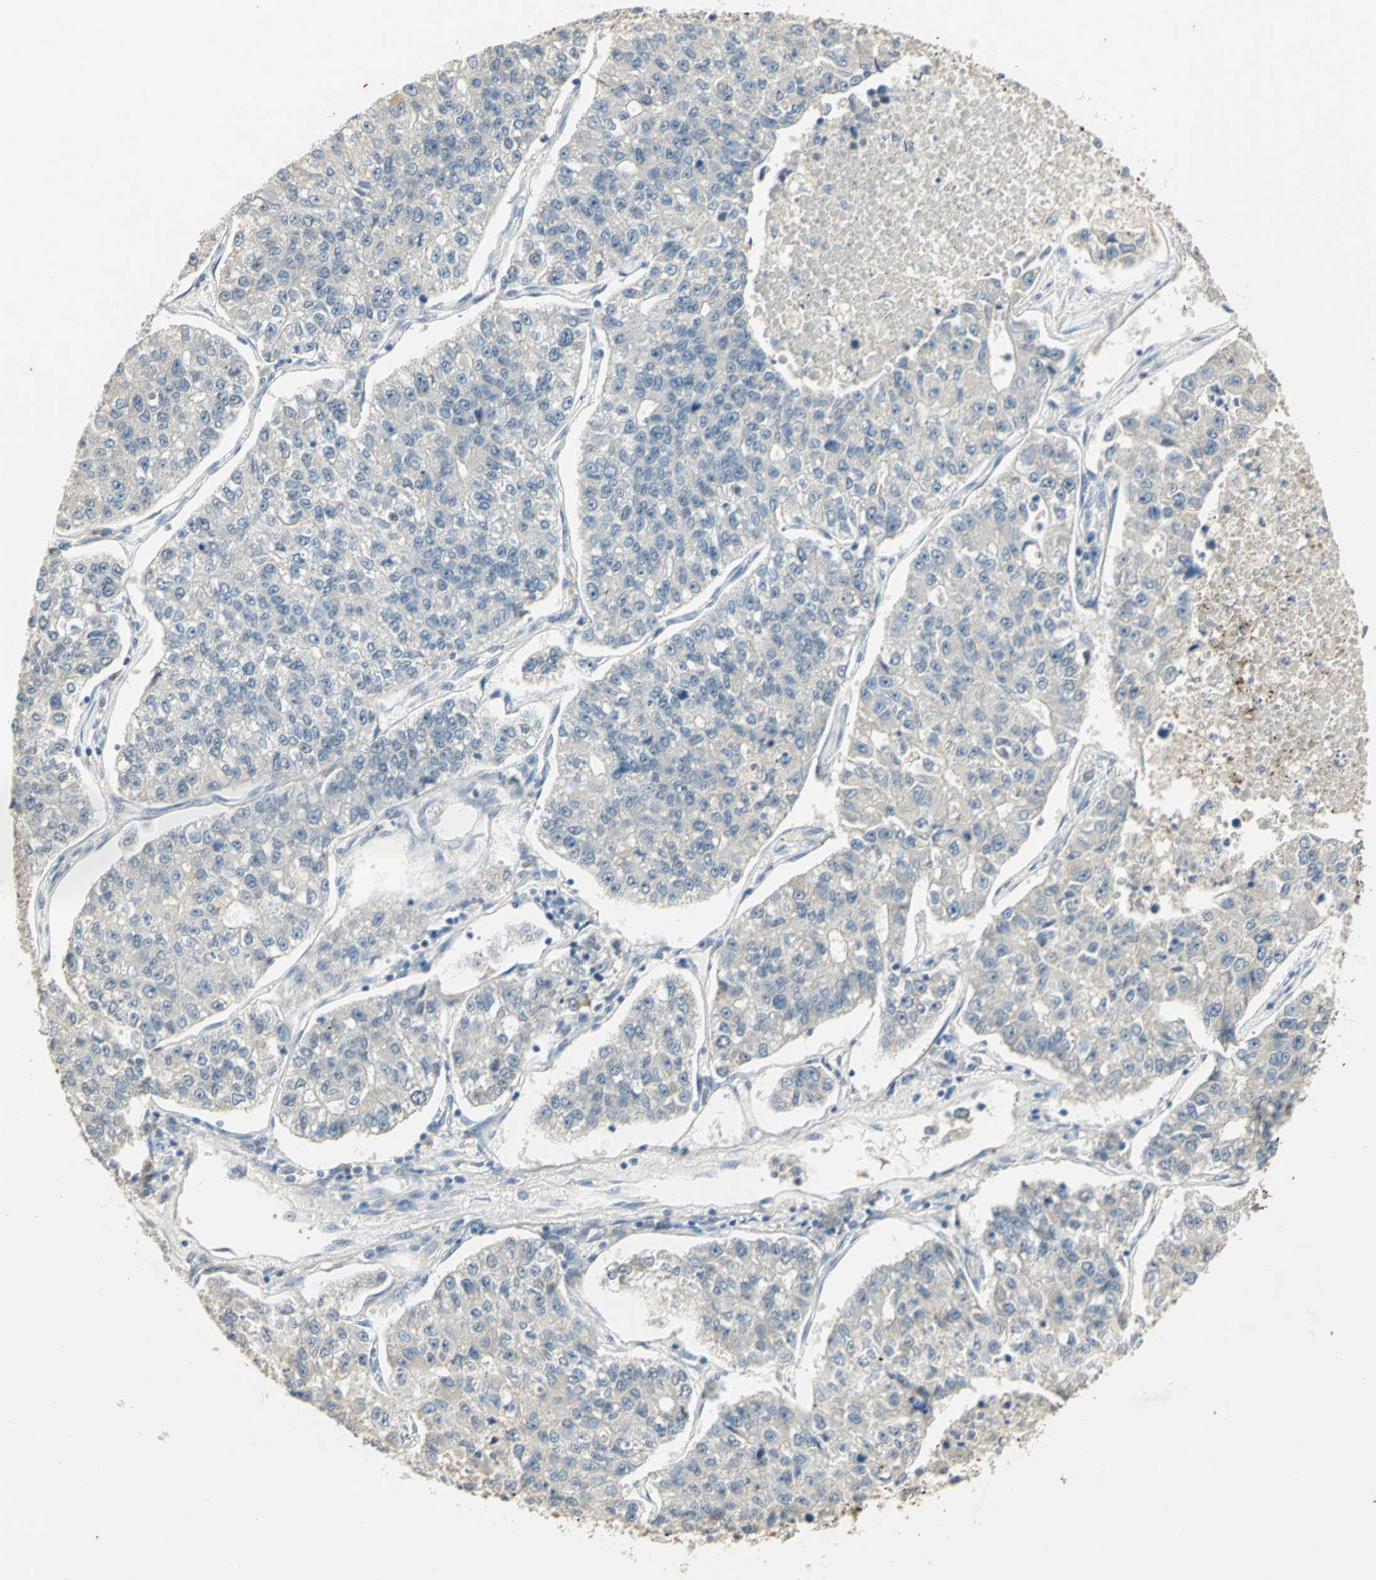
{"staining": {"intensity": "negative", "quantity": "none", "location": "none"}, "tissue": "lung cancer", "cell_type": "Tumor cells", "image_type": "cancer", "snomed": [{"axis": "morphology", "description": "Adenocarcinoma, NOS"}, {"axis": "topography", "description": "Lung"}], "caption": "Immunohistochemistry histopathology image of neoplastic tissue: lung adenocarcinoma stained with DAB demonstrates no significant protein staining in tumor cells. (DAB (3,3'-diaminobenzidine) immunohistochemistry (IHC), high magnification).", "gene": "AK6", "patient": {"sex": "male", "age": 49}}